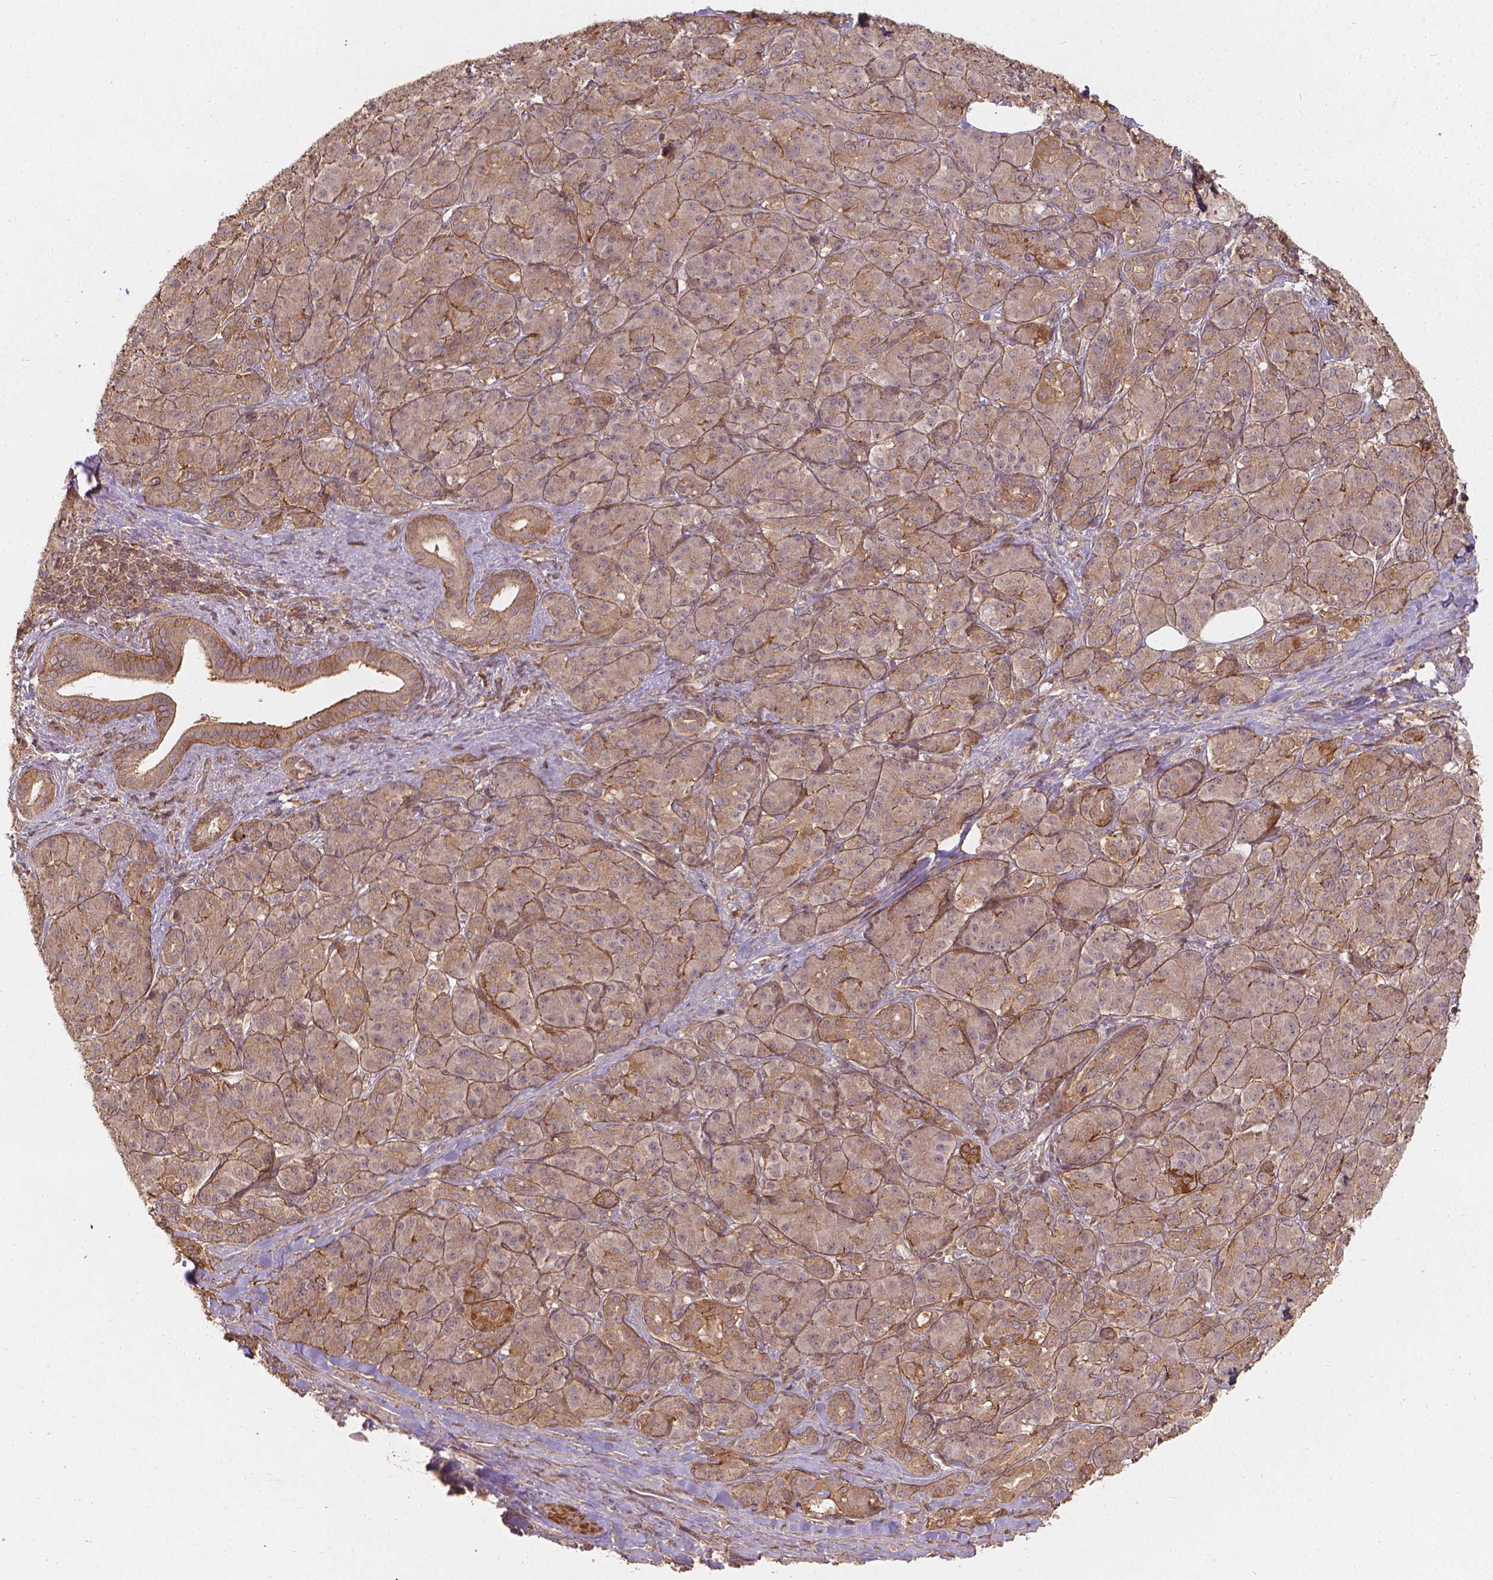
{"staining": {"intensity": "moderate", "quantity": ">75%", "location": "cytoplasmic/membranous"}, "tissue": "pancreatic cancer", "cell_type": "Tumor cells", "image_type": "cancer", "snomed": [{"axis": "morphology", "description": "Normal tissue, NOS"}, {"axis": "morphology", "description": "Inflammation, NOS"}, {"axis": "morphology", "description": "Adenocarcinoma, NOS"}, {"axis": "topography", "description": "Pancreas"}], "caption": "Pancreatic cancer (adenocarcinoma) tissue demonstrates moderate cytoplasmic/membranous staining in about >75% of tumor cells, visualized by immunohistochemistry. (Brightfield microscopy of DAB IHC at high magnification).", "gene": "XPR1", "patient": {"sex": "male", "age": 57}}